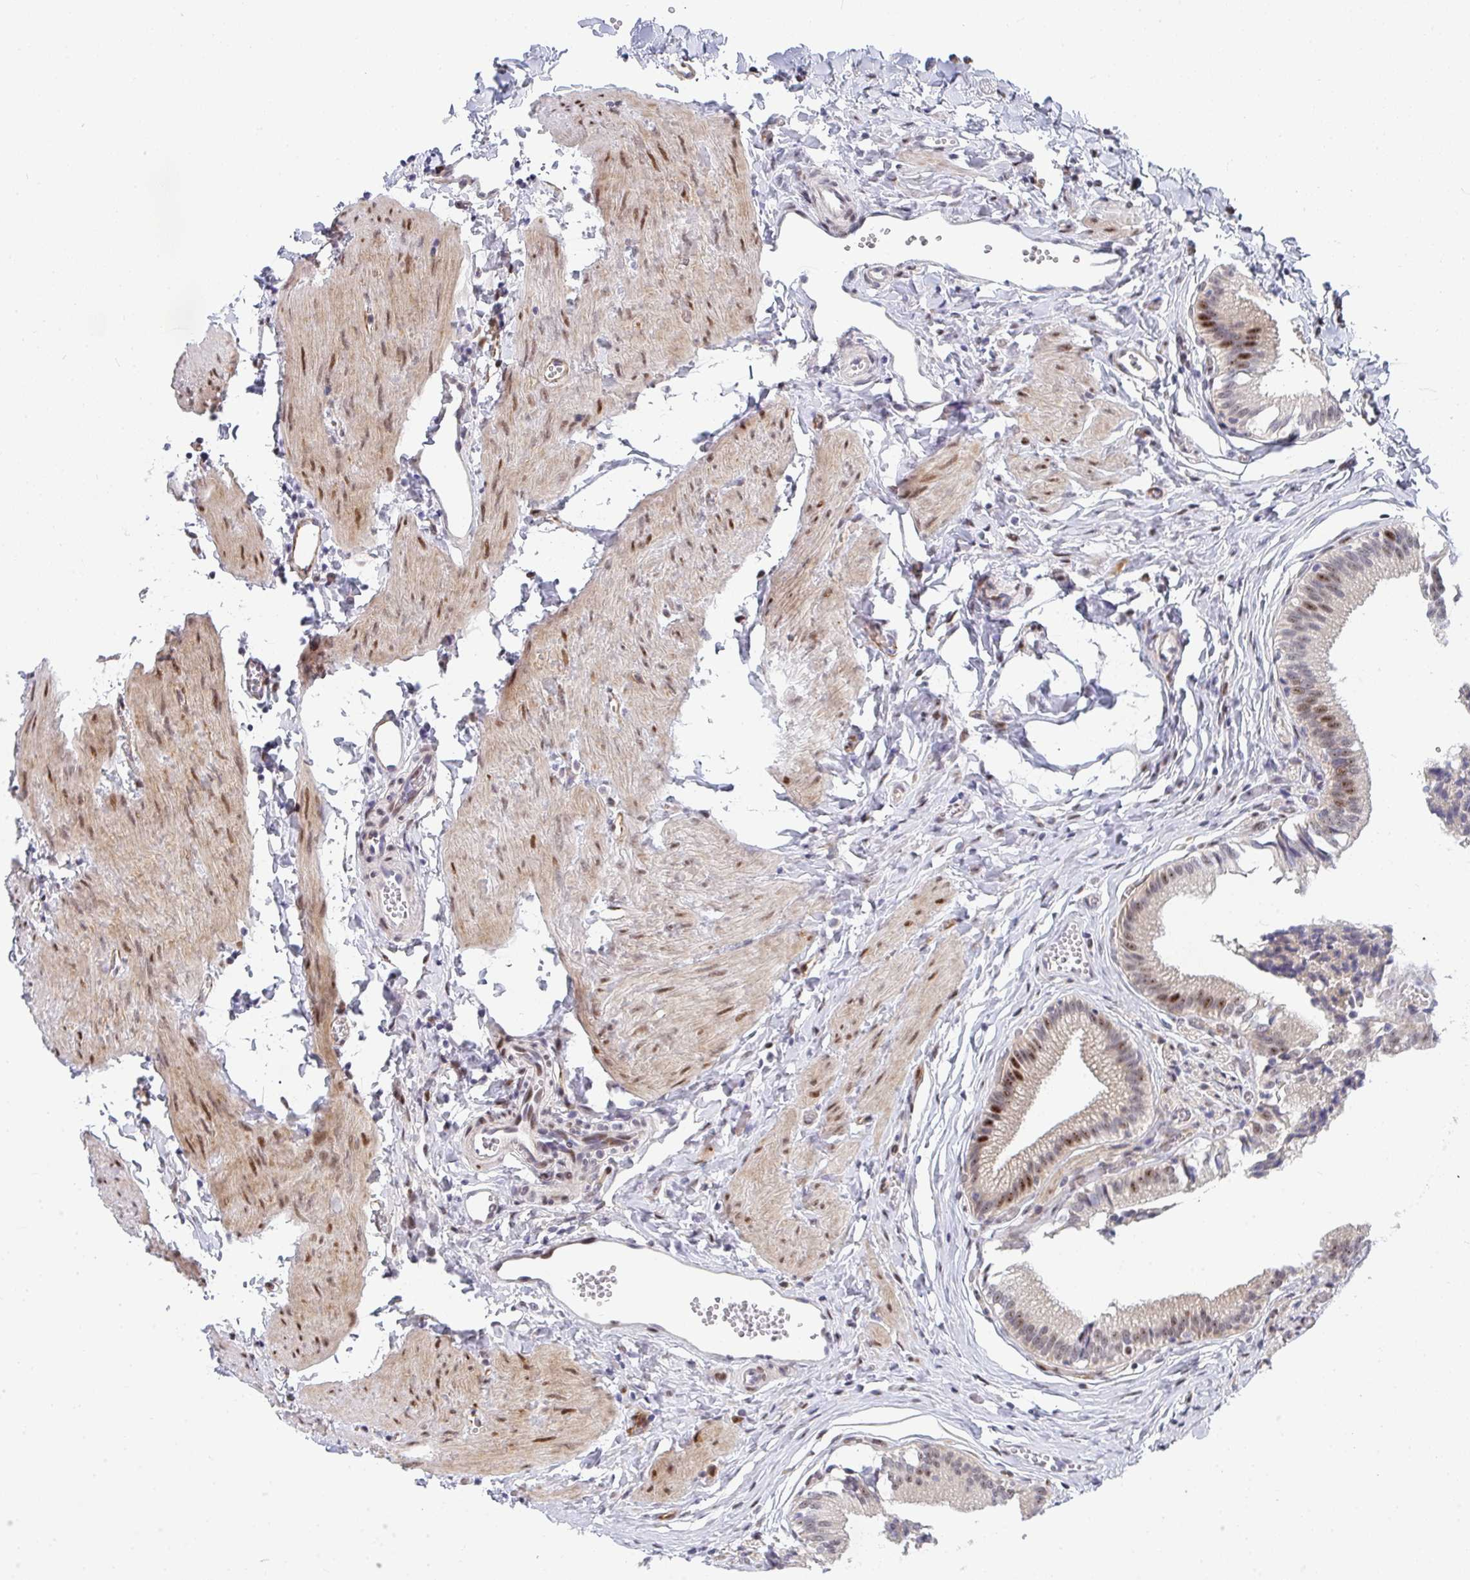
{"staining": {"intensity": "moderate", "quantity": "25%-75%", "location": "cytoplasmic/membranous"}, "tissue": "gallbladder", "cell_type": "Glandular cells", "image_type": "normal", "snomed": [{"axis": "morphology", "description": "Normal tissue, NOS"}, {"axis": "topography", "description": "Gallbladder"}, {"axis": "topography", "description": "Peripheral nerve tissue"}], "caption": "Unremarkable gallbladder displays moderate cytoplasmic/membranous staining in about 25%-75% of glandular cells.", "gene": "ZIC3", "patient": {"sex": "male", "age": 17}}